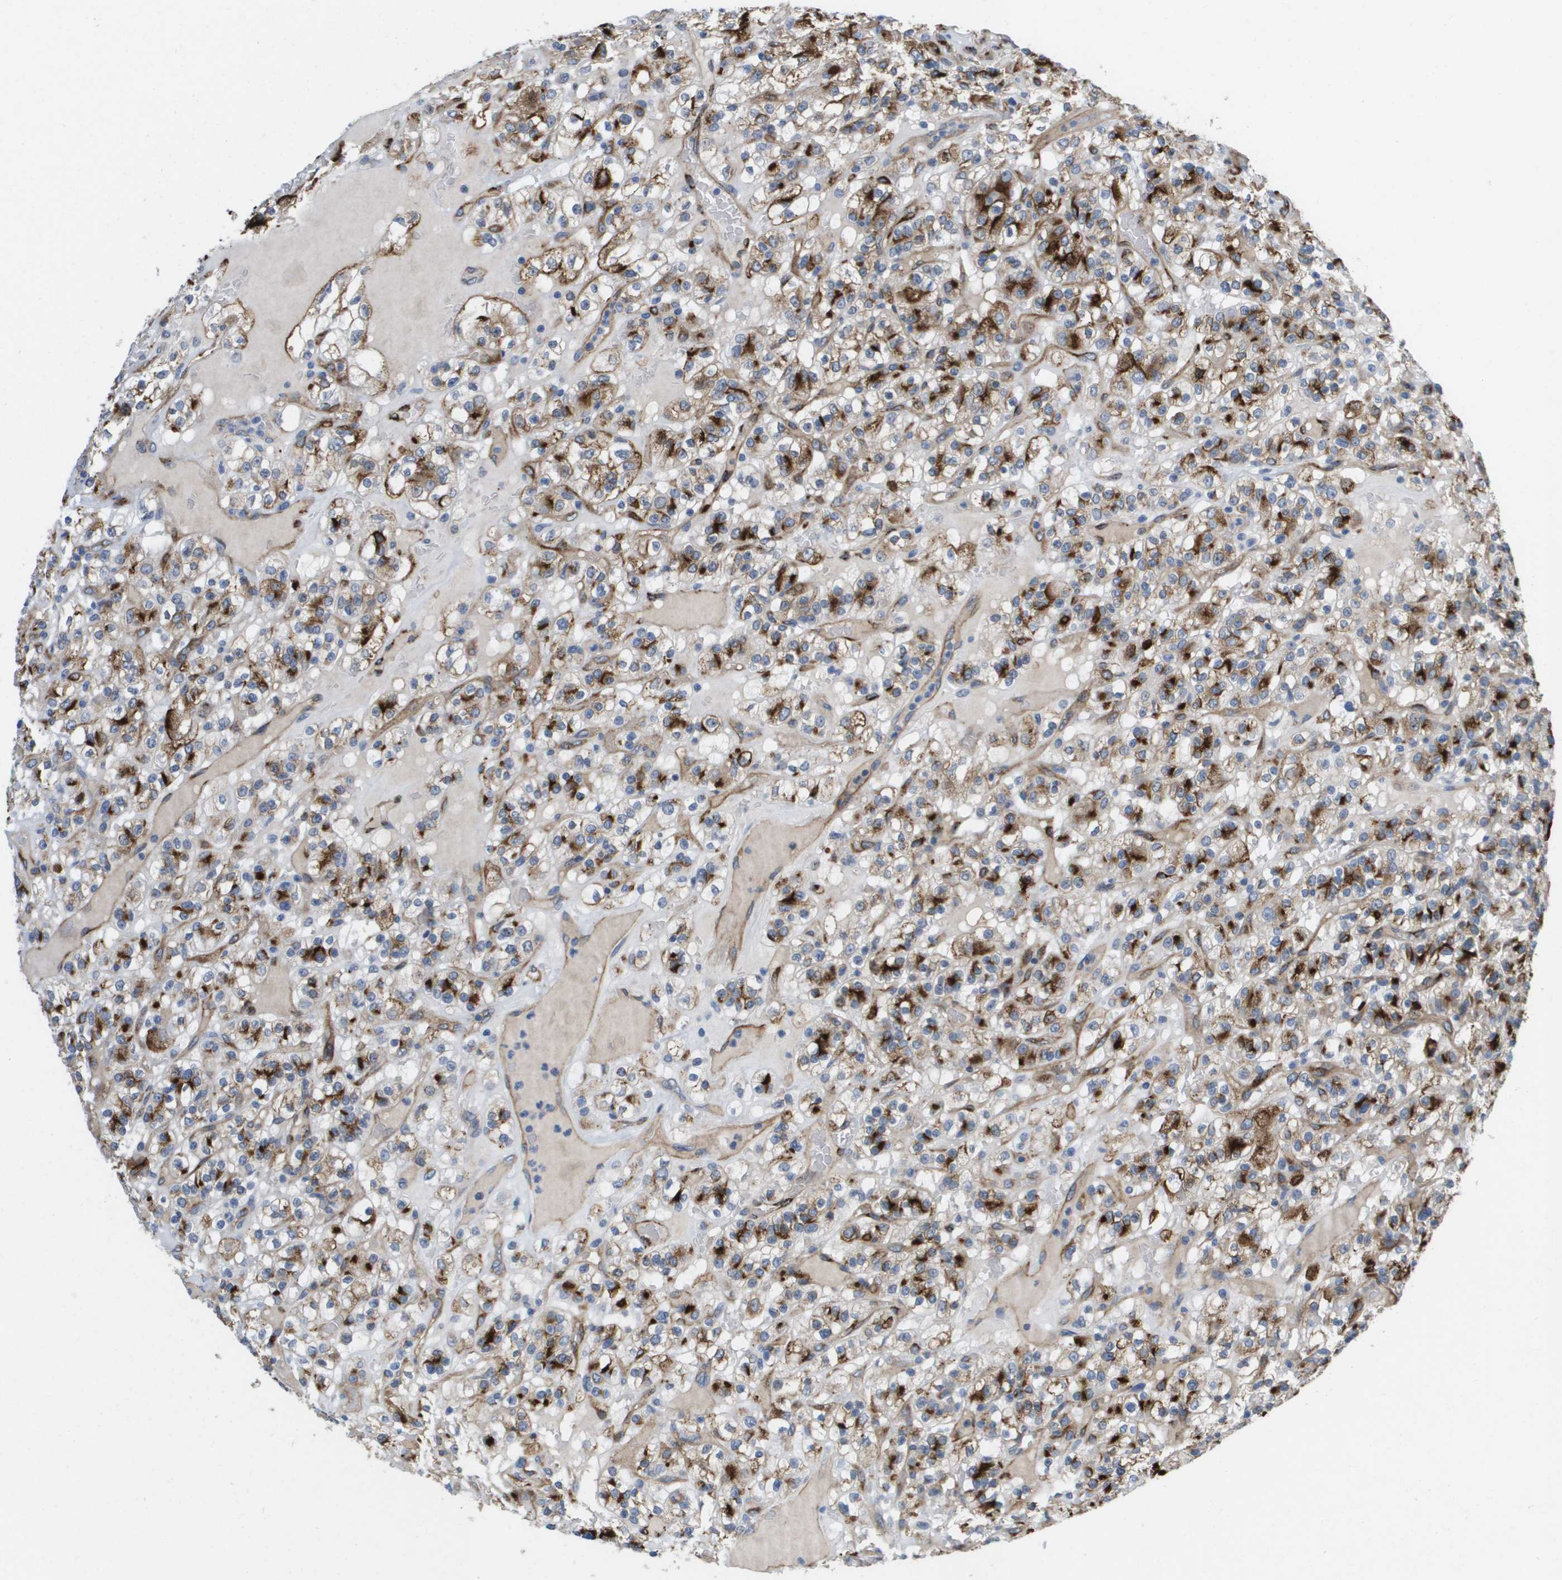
{"staining": {"intensity": "strong", "quantity": "25%-75%", "location": "cytoplasmic/membranous"}, "tissue": "renal cancer", "cell_type": "Tumor cells", "image_type": "cancer", "snomed": [{"axis": "morphology", "description": "Normal tissue, NOS"}, {"axis": "morphology", "description": "Adenocarcinoma, NOS"}, {"axis": "topography", "description": "Kidney"}], "caption": "The histopathology image shows a brown stain indicating the presence of a protein in the cytoplasmic/membranous of tumor cells in renal adenocarcinoma. (brown staining indicates protein expression, while blue staining denotes nuclei).", "gene": "ANGPT2", "patient": {"sex": "female", "age": 72}}